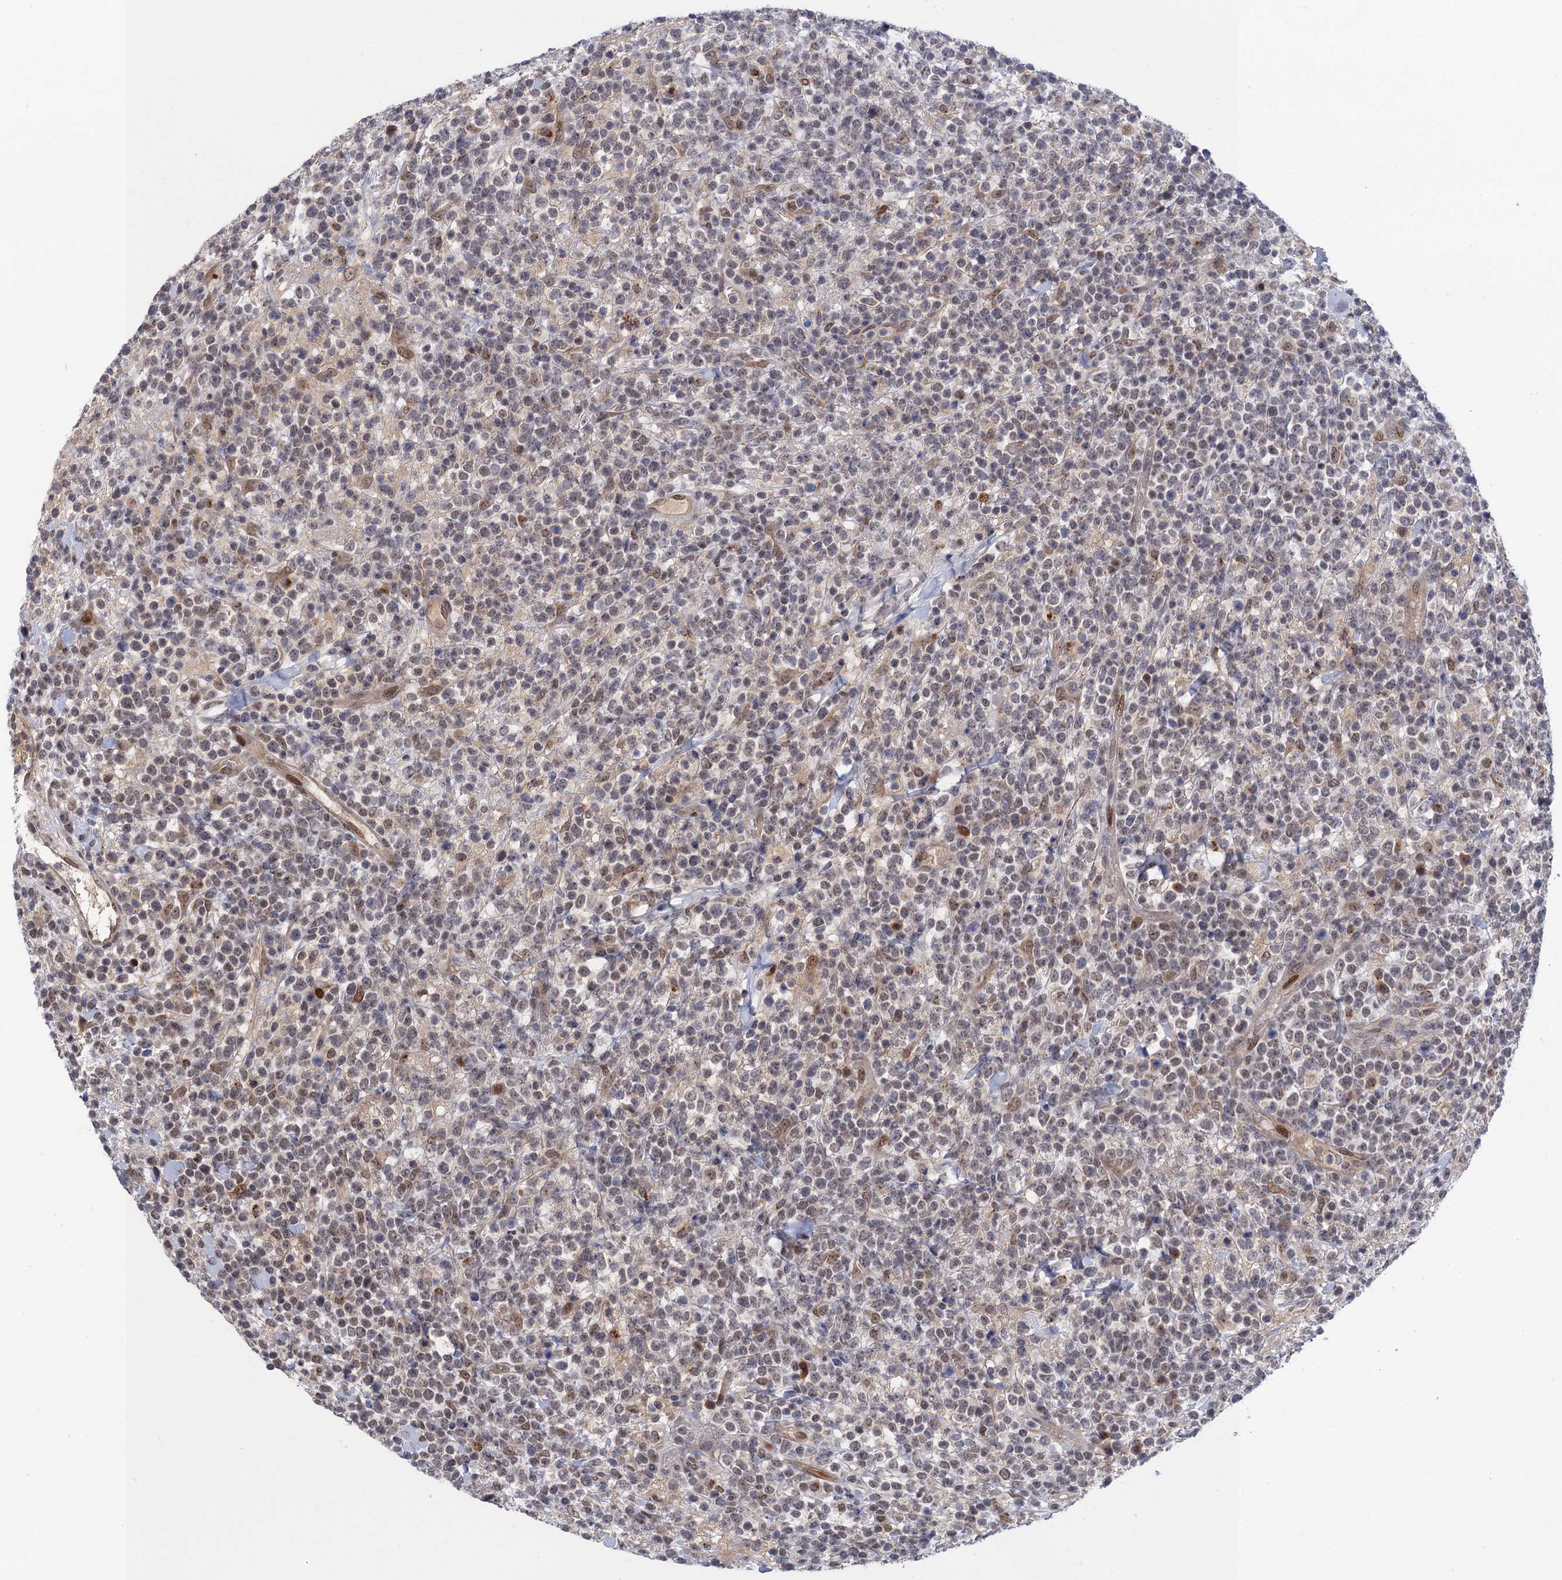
{"staining": {"intensity": "weak", "quantity": "25%-75%", "location": "nuclear"}, "tissue": "lymphoma", "cell_type": "Tumor cells", "image_type": "cancer", "snomed": [{"axis": "morphology", "description": "Malignant lymphoma, non-Hodgkin's type, High grade"}, {"axis": "topography", "description": "Colon"}], "caption": "The micrograph exhibits a brown stain indicating the presence of a protein in the nuclear of tumor cells in high-grade malignant lymphoma, non-Hodgkin's type.", "gene": "NEK8", "patient": {"sex": "female", "age": 53}}